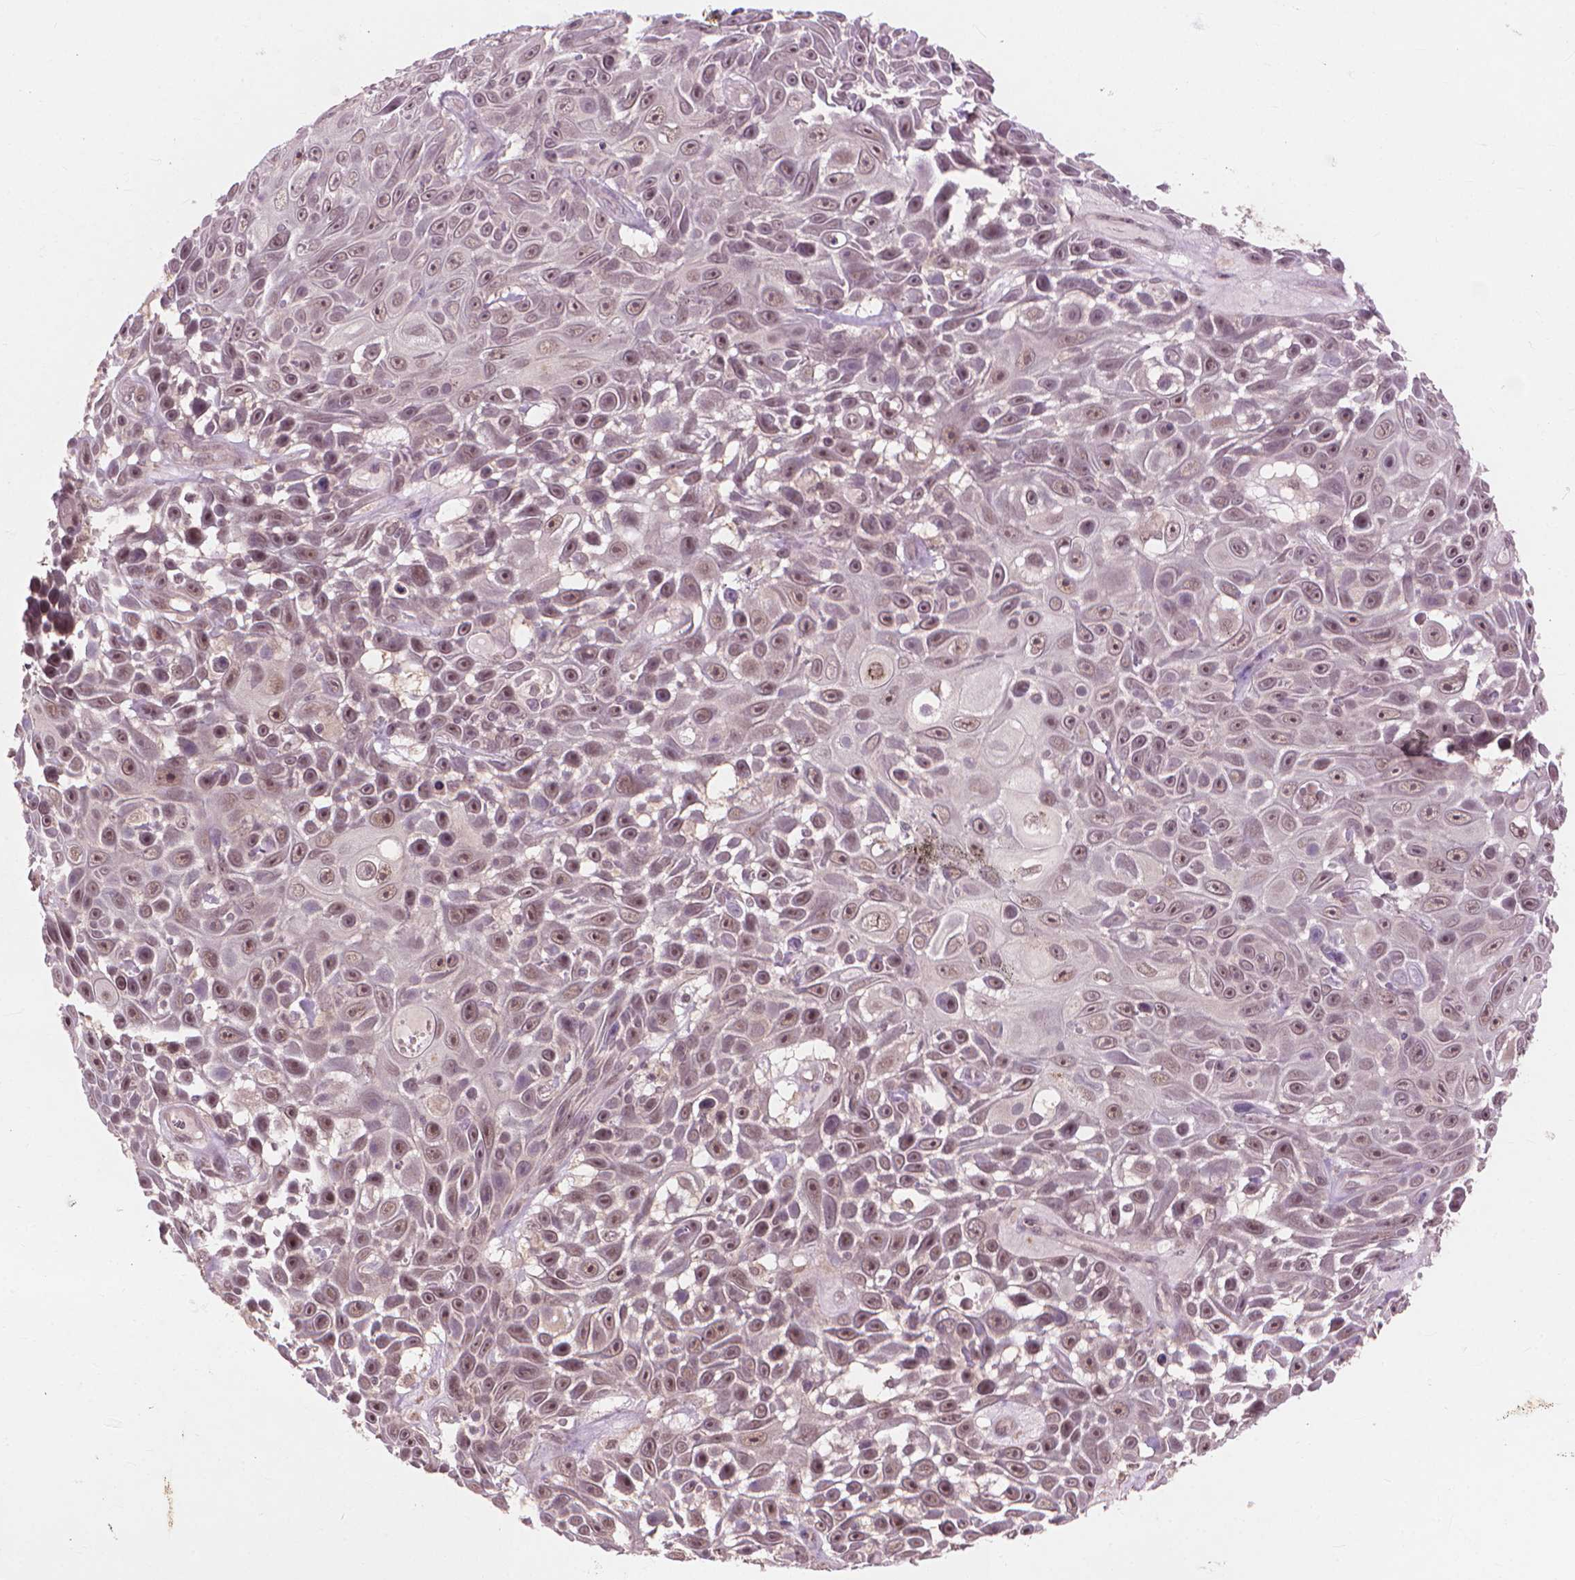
{"staining": {"intensity": "moderate", "quantity": "25%-75%", "location": "nuclear"}, "tissue": "skin cancer", "cell_type": "Tumor cells", "image_type": "cancer", "snomed": [{"axis": "morphology", "description": "Squamous cell carcinoma, NOS"}, {"axis": "topography", "description": "Skin"}], "caption": "Approximately 25%-75% of tumor cells in skin cancer display moderate nuclear protein staining as visualized by brown immunohistochemical staining.", "gene": "SSU72", "patient": {"sex": "male", "age": 82}}